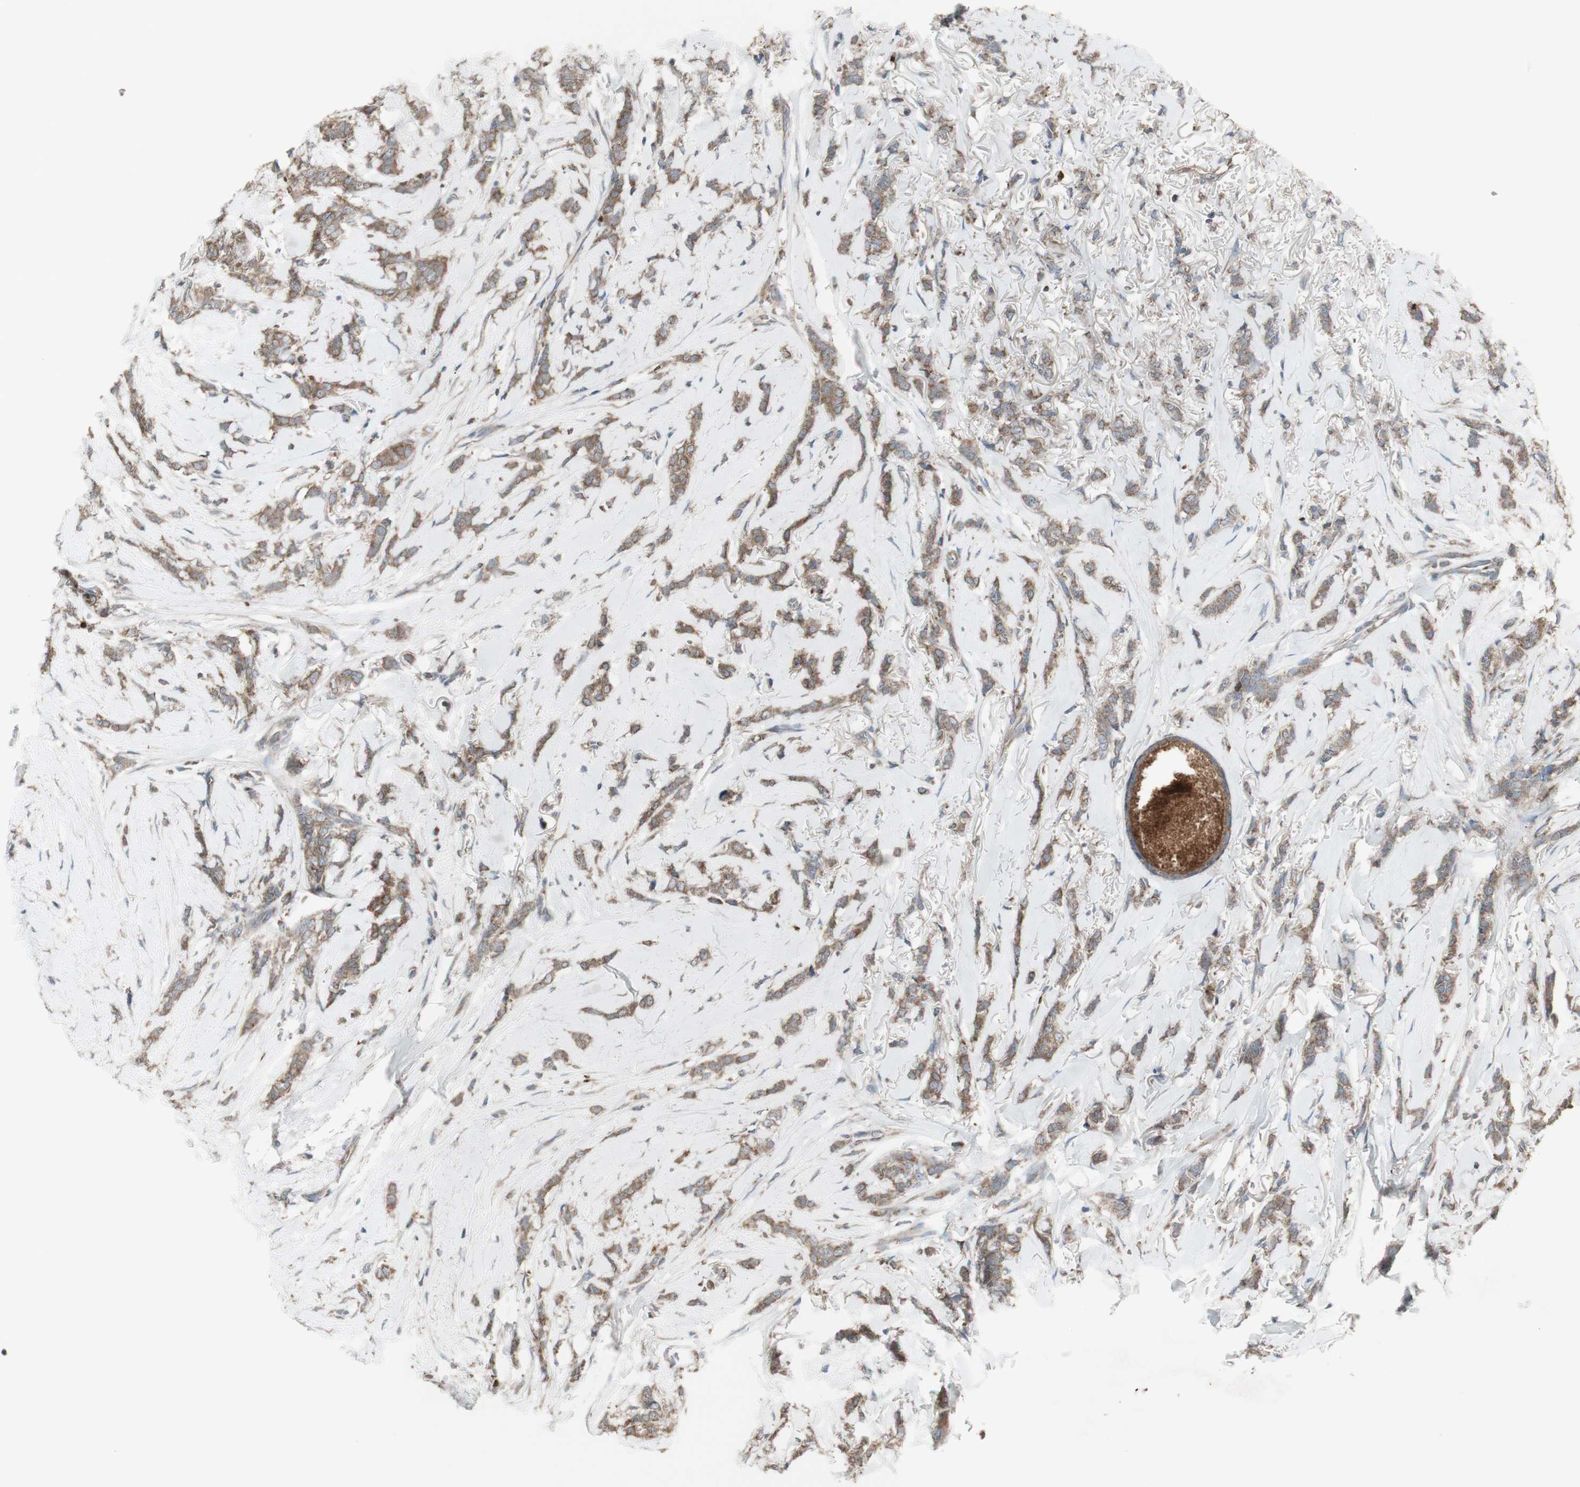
{"staining": {"intensity": "weak", "quantity": ">75%", "location": "cytoplasmic/membranous"}, "tissue": "breast cancer", "cell_type": "Tumor cells", "image_type": "cancer", "snomed": [{"axis": "morphology", "description": "Lobular carcinoma"}, {"axis": "topography", "description": "Skin"}, {"axis": "topography", "description": "Breast"}], "caption": "Immunohistochemistry micrograph of neoplastic tissue: human breast lobular carcinoma stained using immunohistochemistry shows low levels of weak protein expression localized specifically in the cytoplasmic/membranous of tumor cells, appearing as a cytoplasmic/membranous brown color.", "gene": "SHC1", "patient": {"sex": "female", "age": 46}}